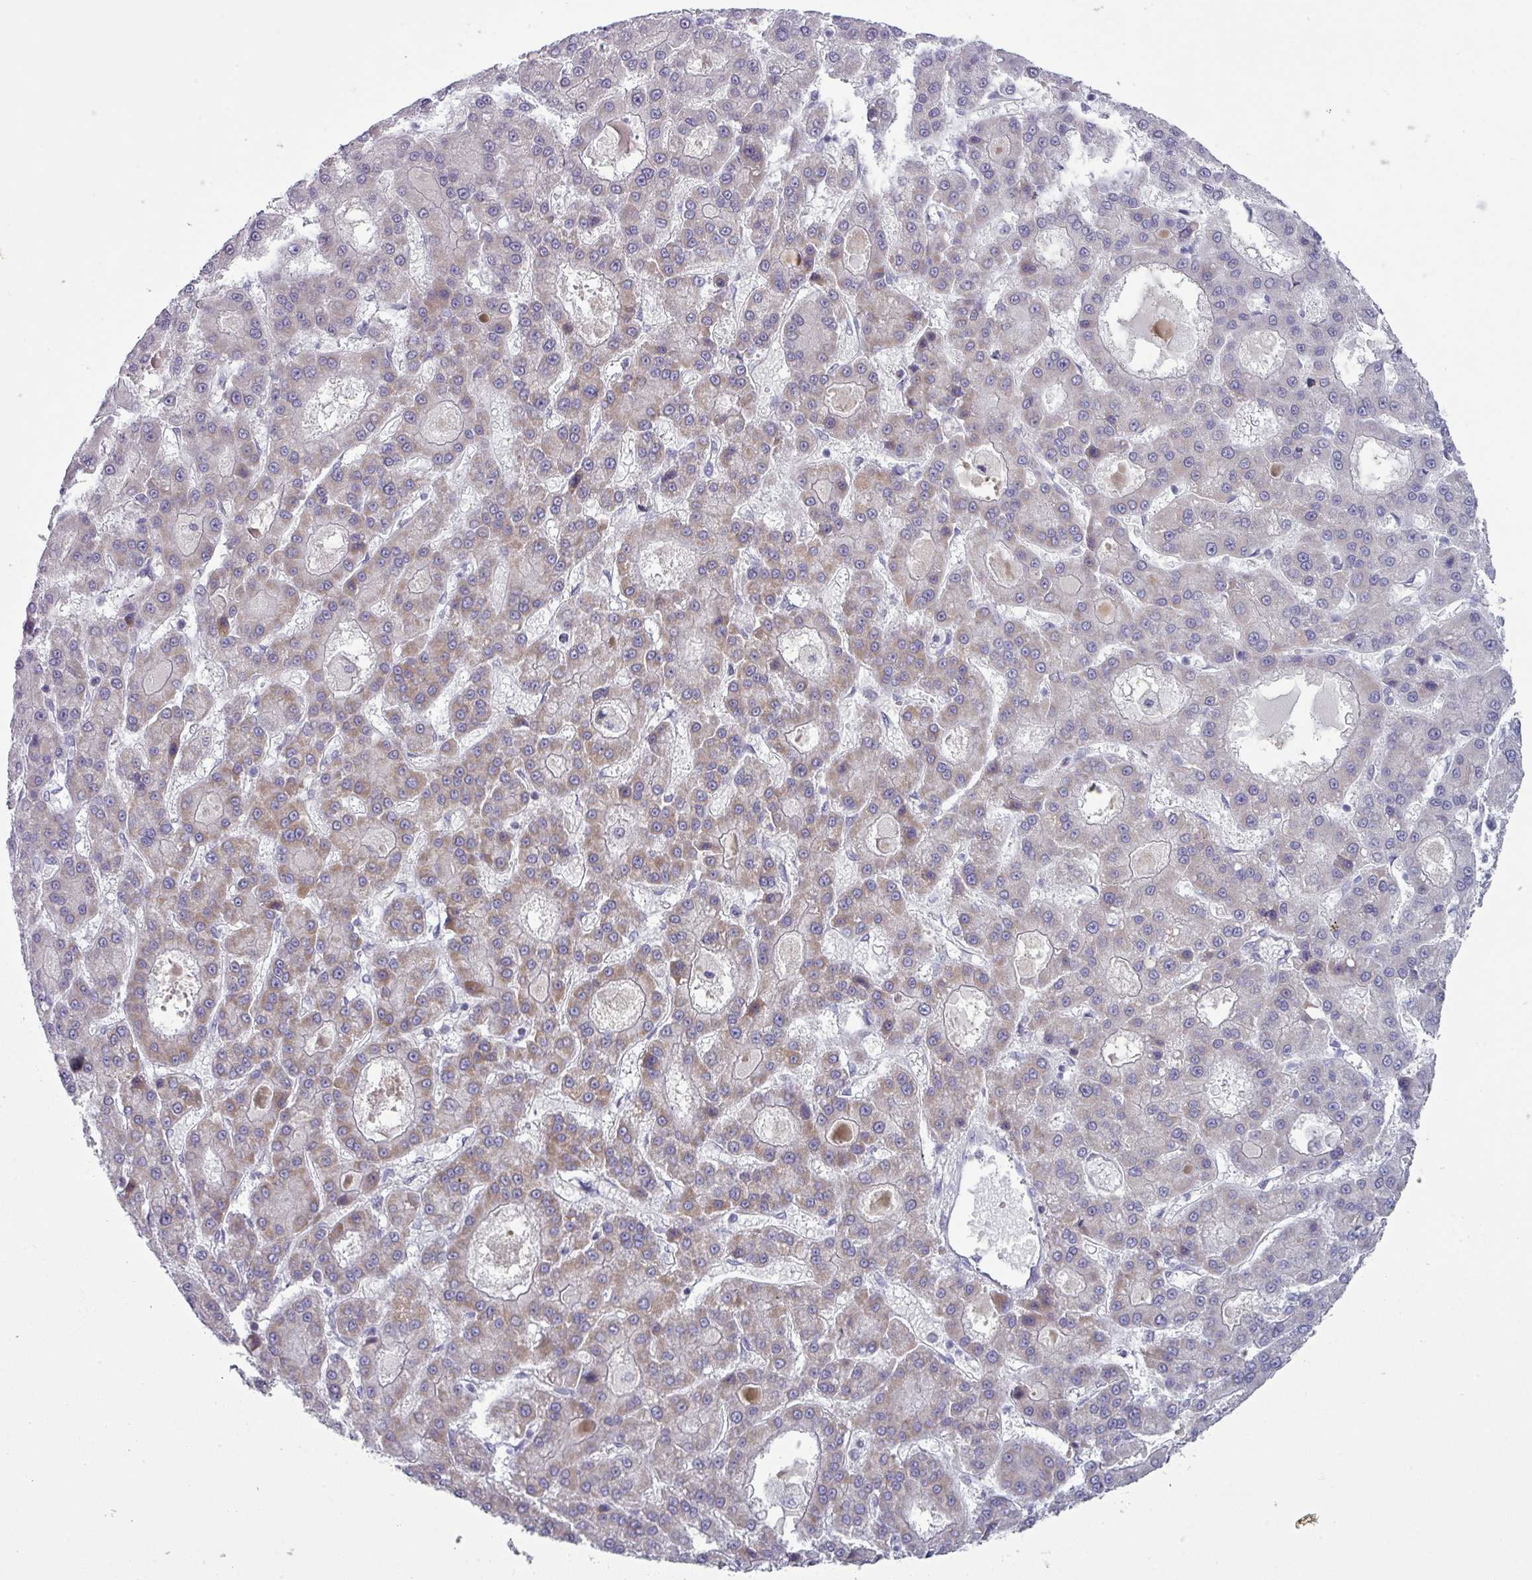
{"staining": {"intensity": "weak", "quantity": "25%-75%", "location": "cytoplasmic/membranous"}, "tissue": "liver cancer", "cell_type": "Tumor cells", "image_type": "cancer", "snomed": [{"axis": "morphology", "description": "Carcinoma, Hepatocellular, NOS"}, {"axis": "topography", "description": "Liver"}], "caption": "An IHC photomicrograph of neoplastic tissue is shown. Protein staining in brown highlights weak cytoplasmic/membranous positivity in hepatocellular carcinoma (liver) within tumor cells.", "gene": "ZNF615", "patient": {"sex": "male", "age": 70}}